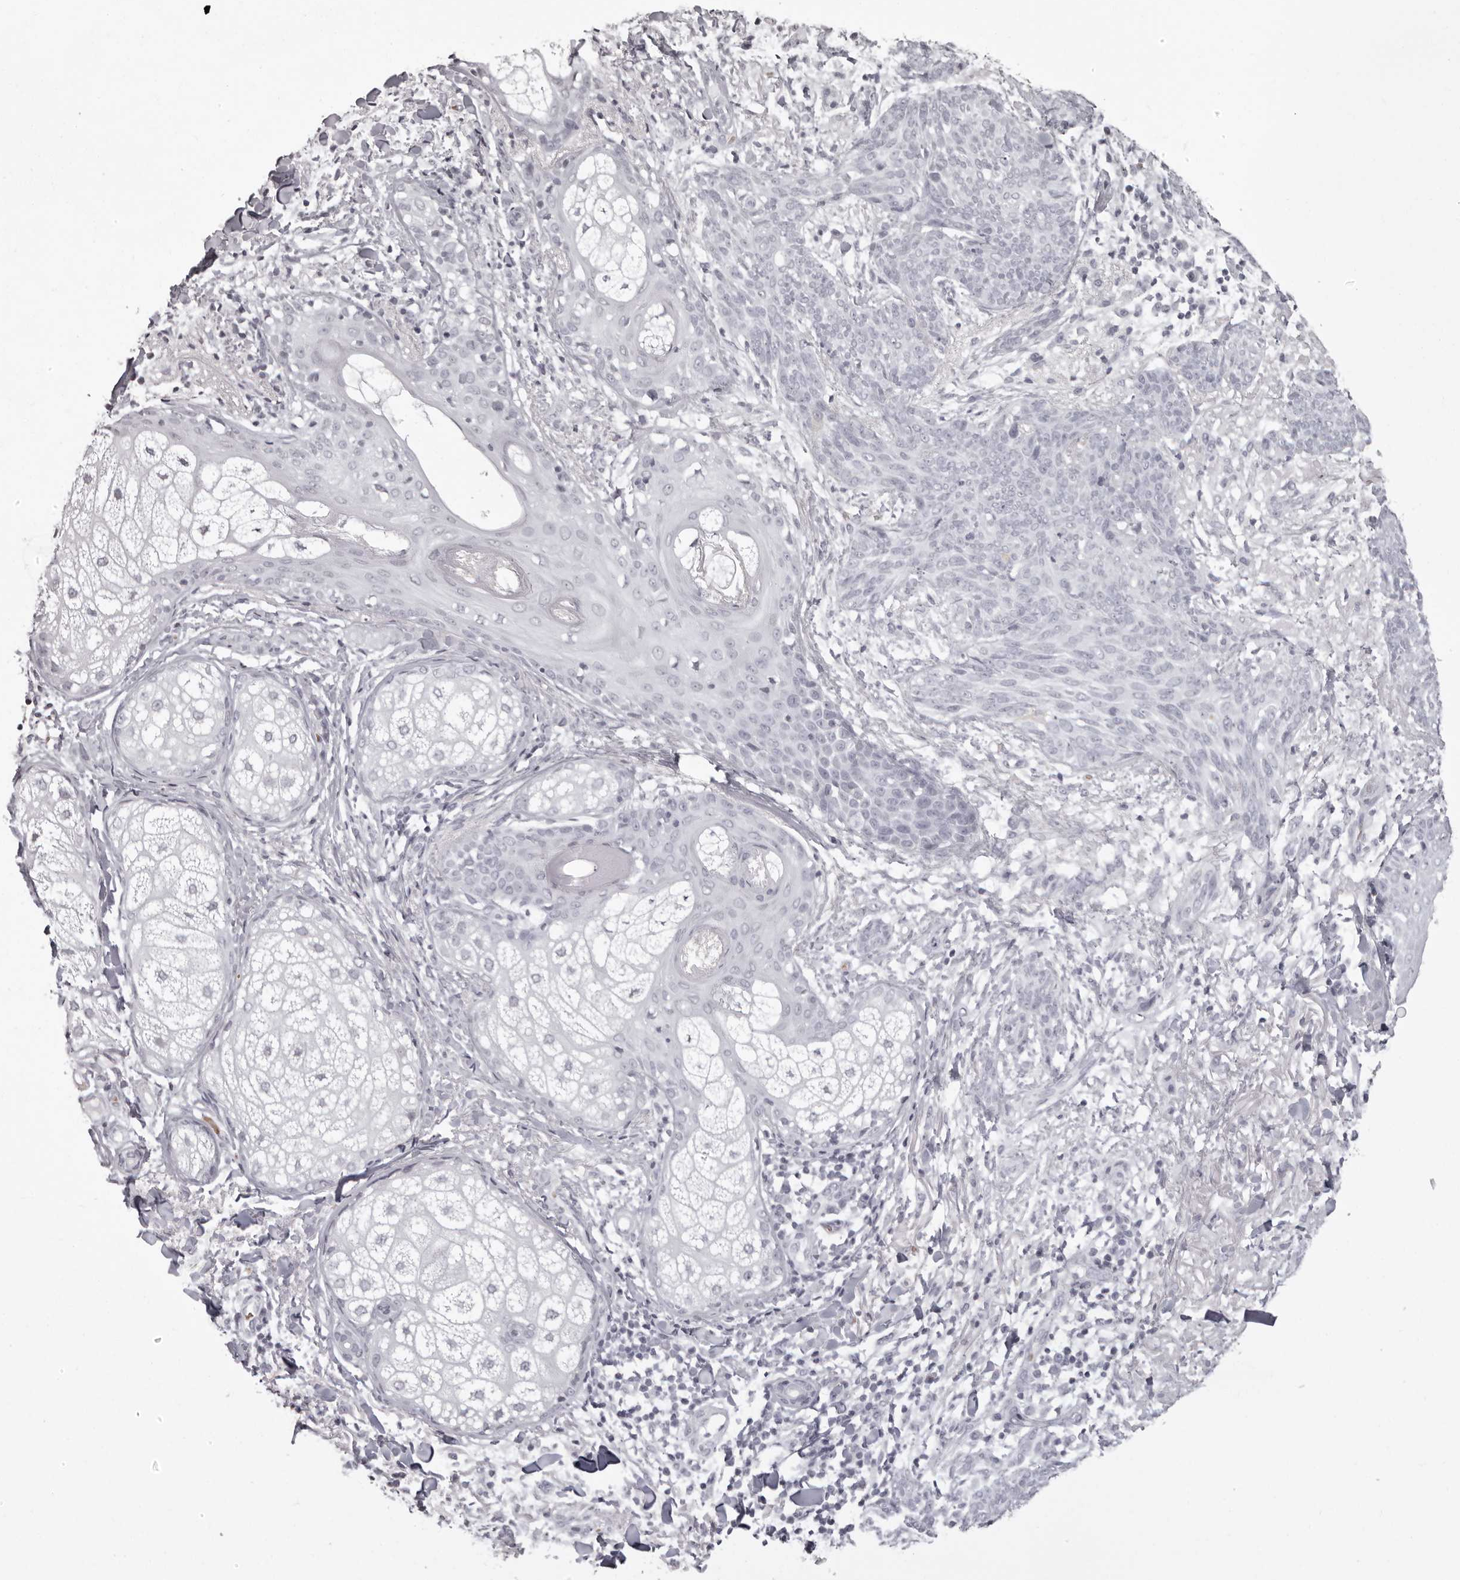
{"staining": {"intensity": "negative", "quantity": "none", "location": "none"}, "tissue": "skin cancer", "cell_type": "Tumor cells", "image_type": "cancer", "snomed": [{"axis": "morphology", "description": "Basal cell carcinoma"}, {"axis": "topography", "description": "Skin"}], "caption": "IHC image of neoplastic tissue: skin cancer (basal cell carcinoma) stained with DAB (3,3'-diaminobenzidine) exhibits no significant protein positivity in tumor cells.", "gene": "C8orf74", "patient": {"sex": "male", "age": 85}}